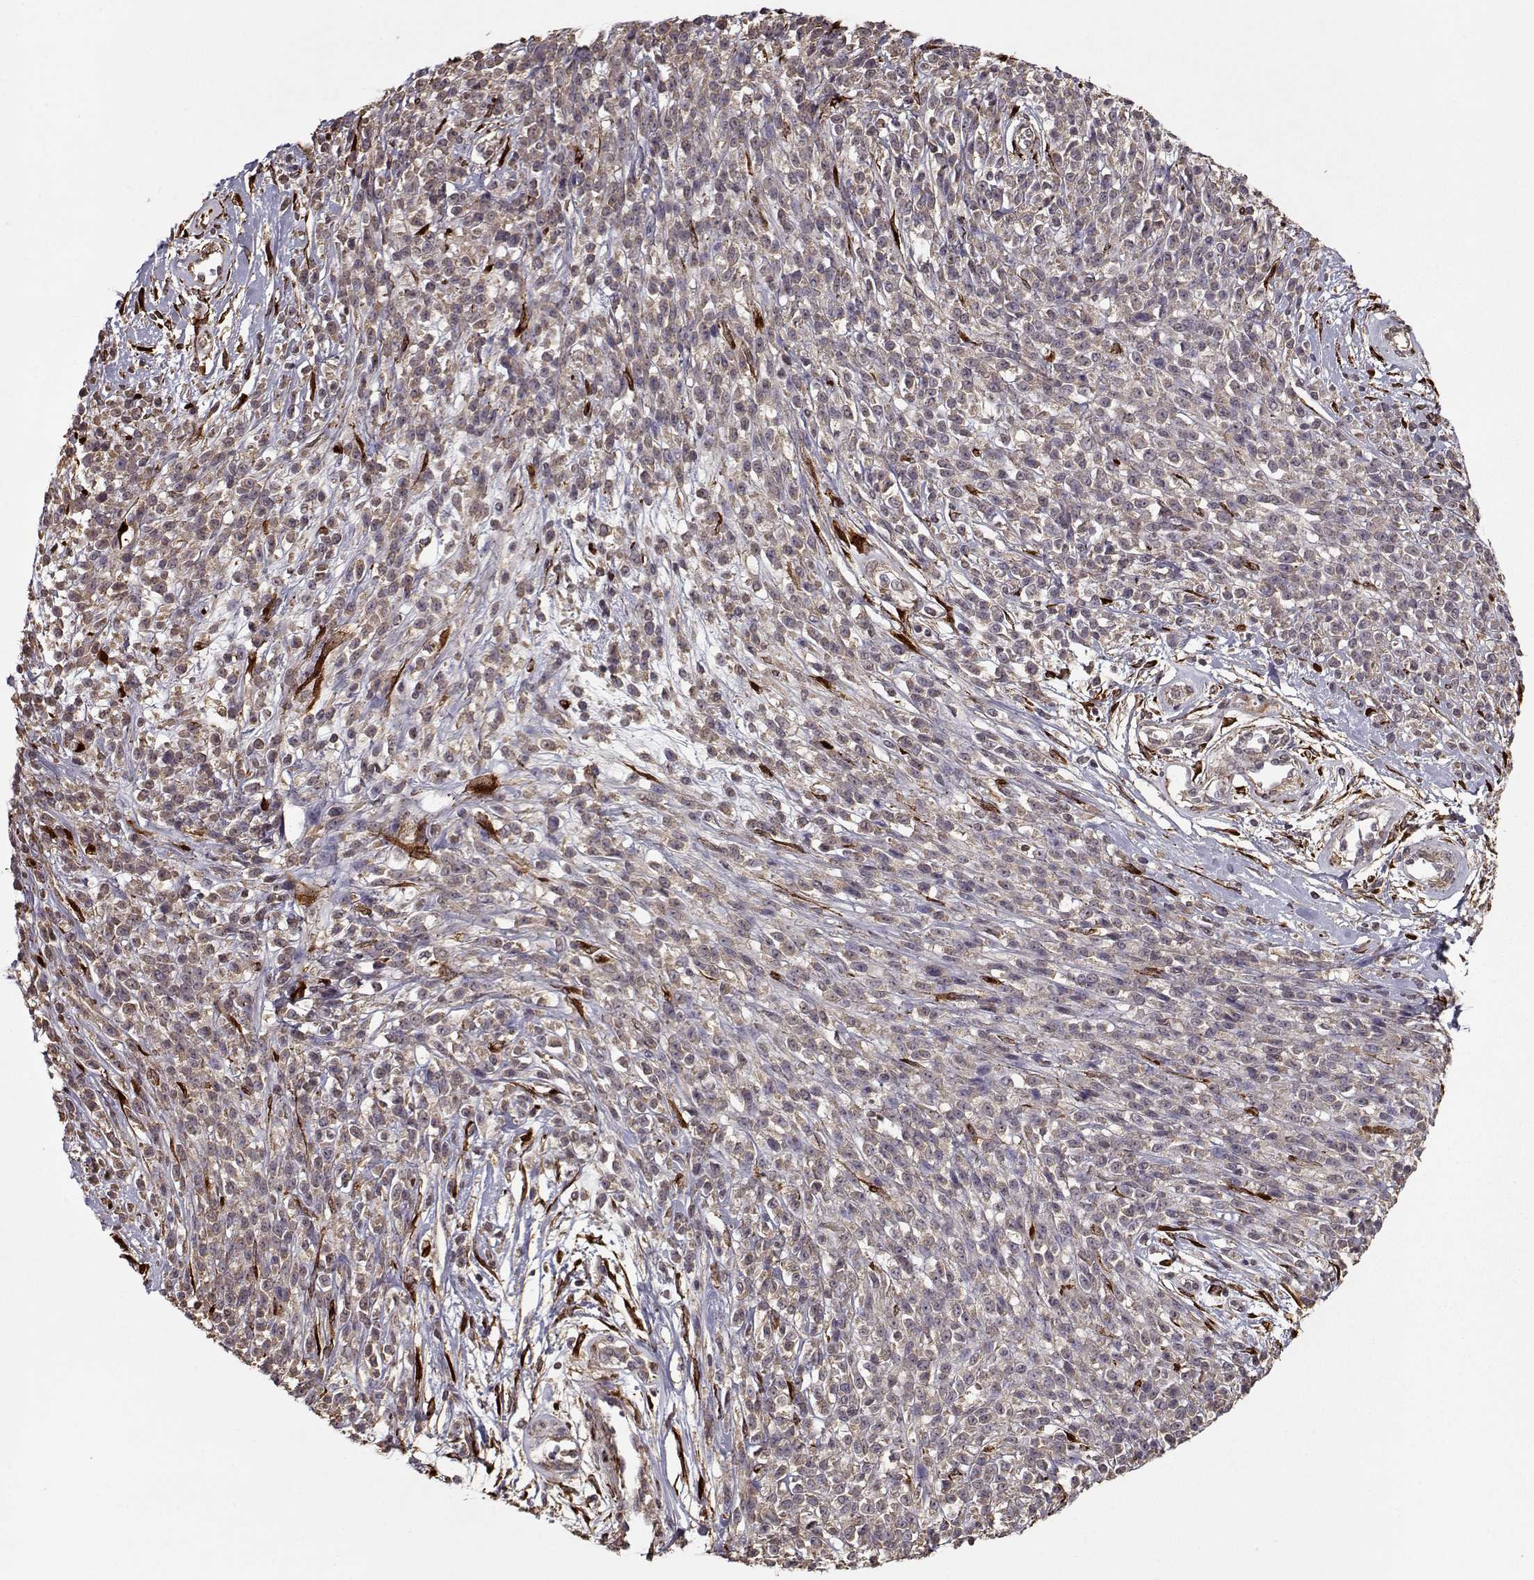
{"staining": {"intensity": "weak", "quantity": ">75%", "location": "cytoplasmic/membranous"}, "tissue": "melanoma", "cell_type": "Tumor cells", "image_type": "cancer", "snomed": [{"axis": "morphology", "description": "Malignant melanoma, NOS"}, {"axis": "topography", "description": "Skin"}, {"axis": "topography", "description": "Skin of trunk"}], "caption": "Immunohistochemistry (DAB (3,3'-diaminobenzidine)) staining of human malignant melanoma shows weak cytoplasmic/membranous protein staining in about >75% of tumor cells.", "gene": "IMMP1L", "patient": {"sex": "male", "age": 74}}